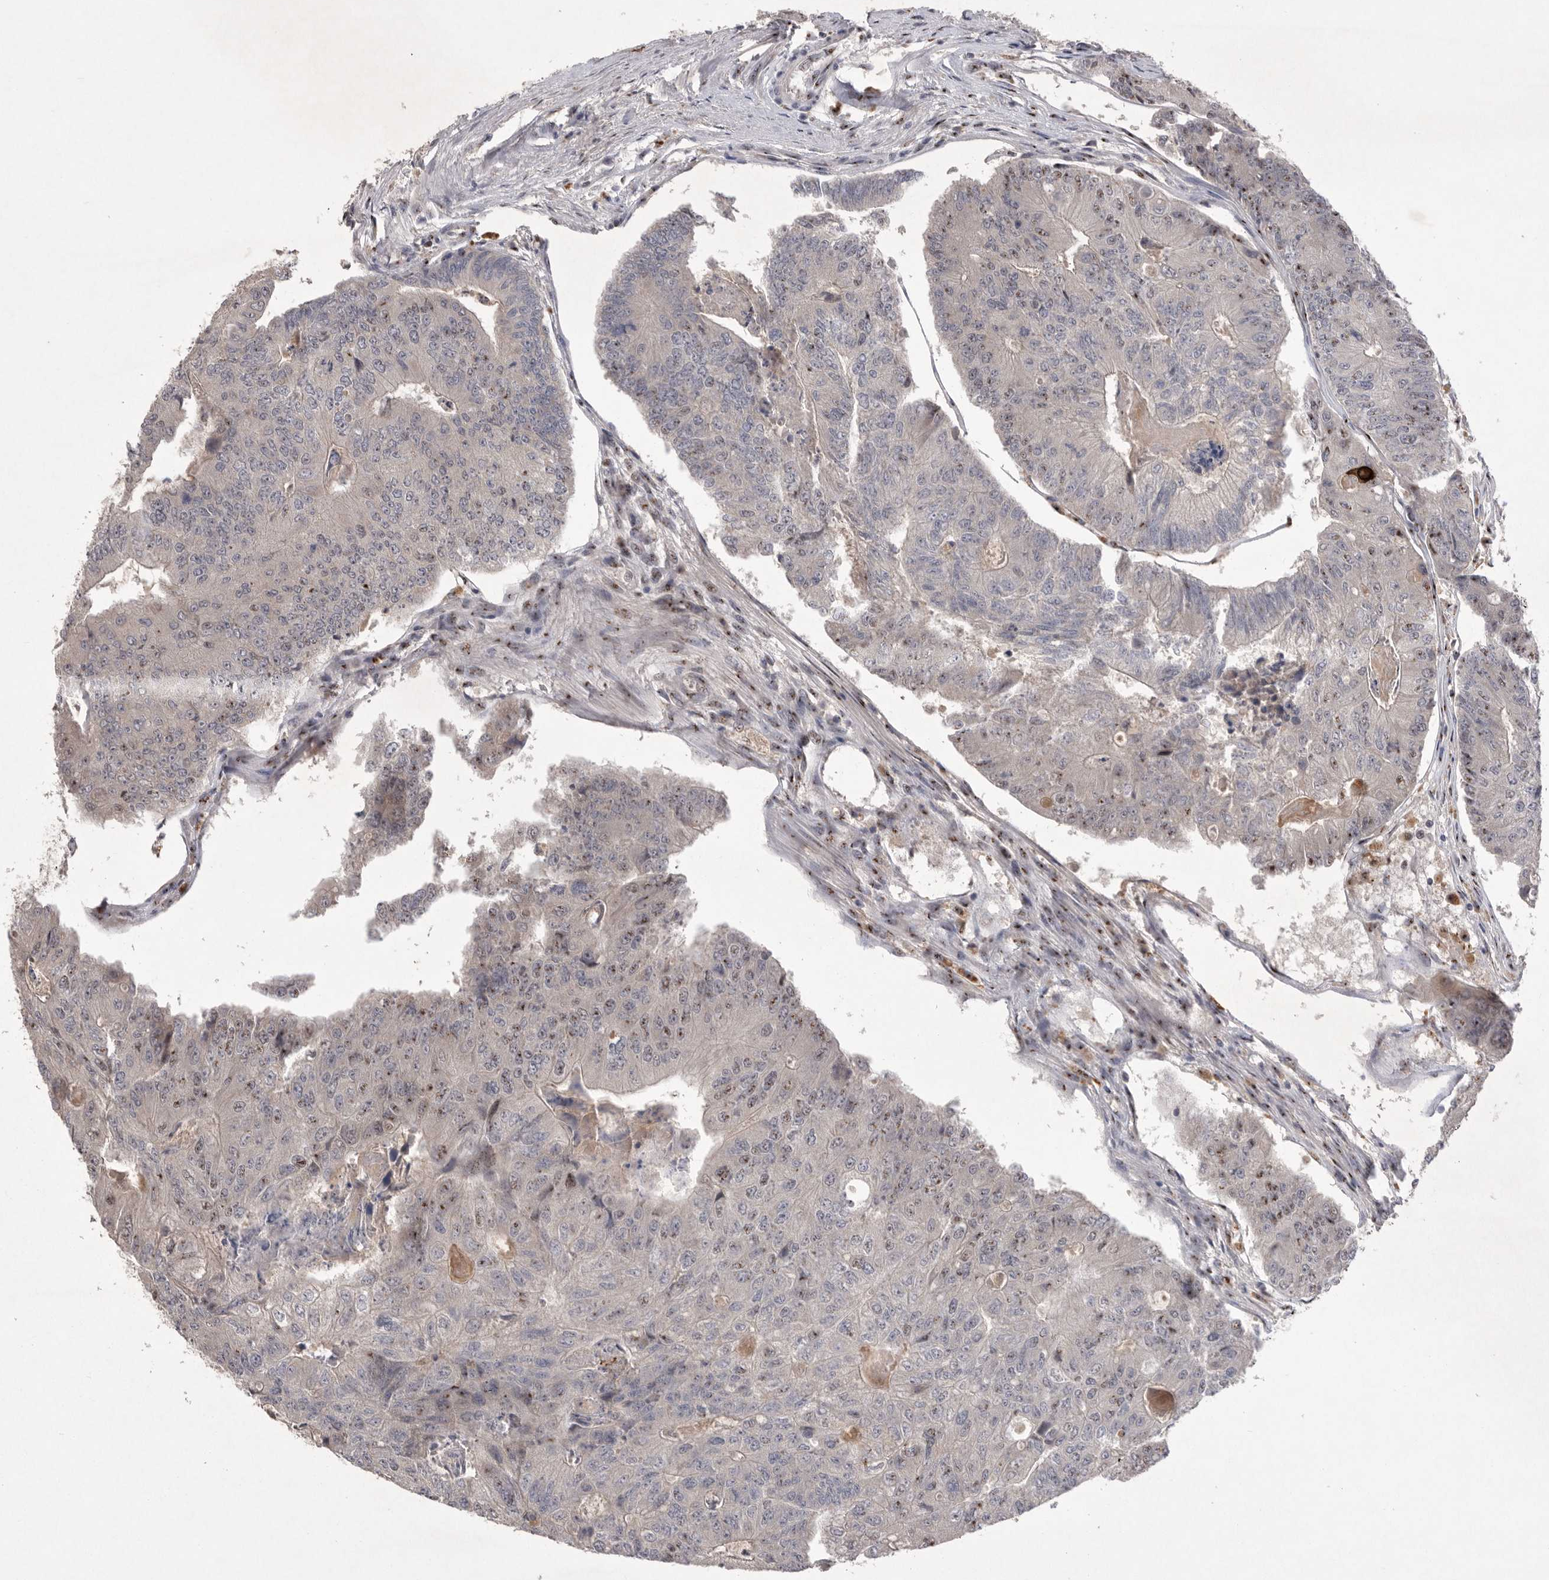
{"staining": {"intensity": "weak", "quantity": "25%-75%", "location": "nuclear"}, "tissue": "colorectal cancer", "cell_type": "Tumor cells", "image_type": "cancer", "snomed": [{"axis": "morphology", "description": "Adenocarcinoma, NOS"}, {"axis": "topography", "description": "Colon"}], "caption": "Immunohistochemical staining of adenocarcinoma (colorectal) exhibits low levels of weak nuclear protein staining in about 25%-75% of tumor cells.", "gene": "HUS1", "patient": {"sex": "female", "age": 67}}